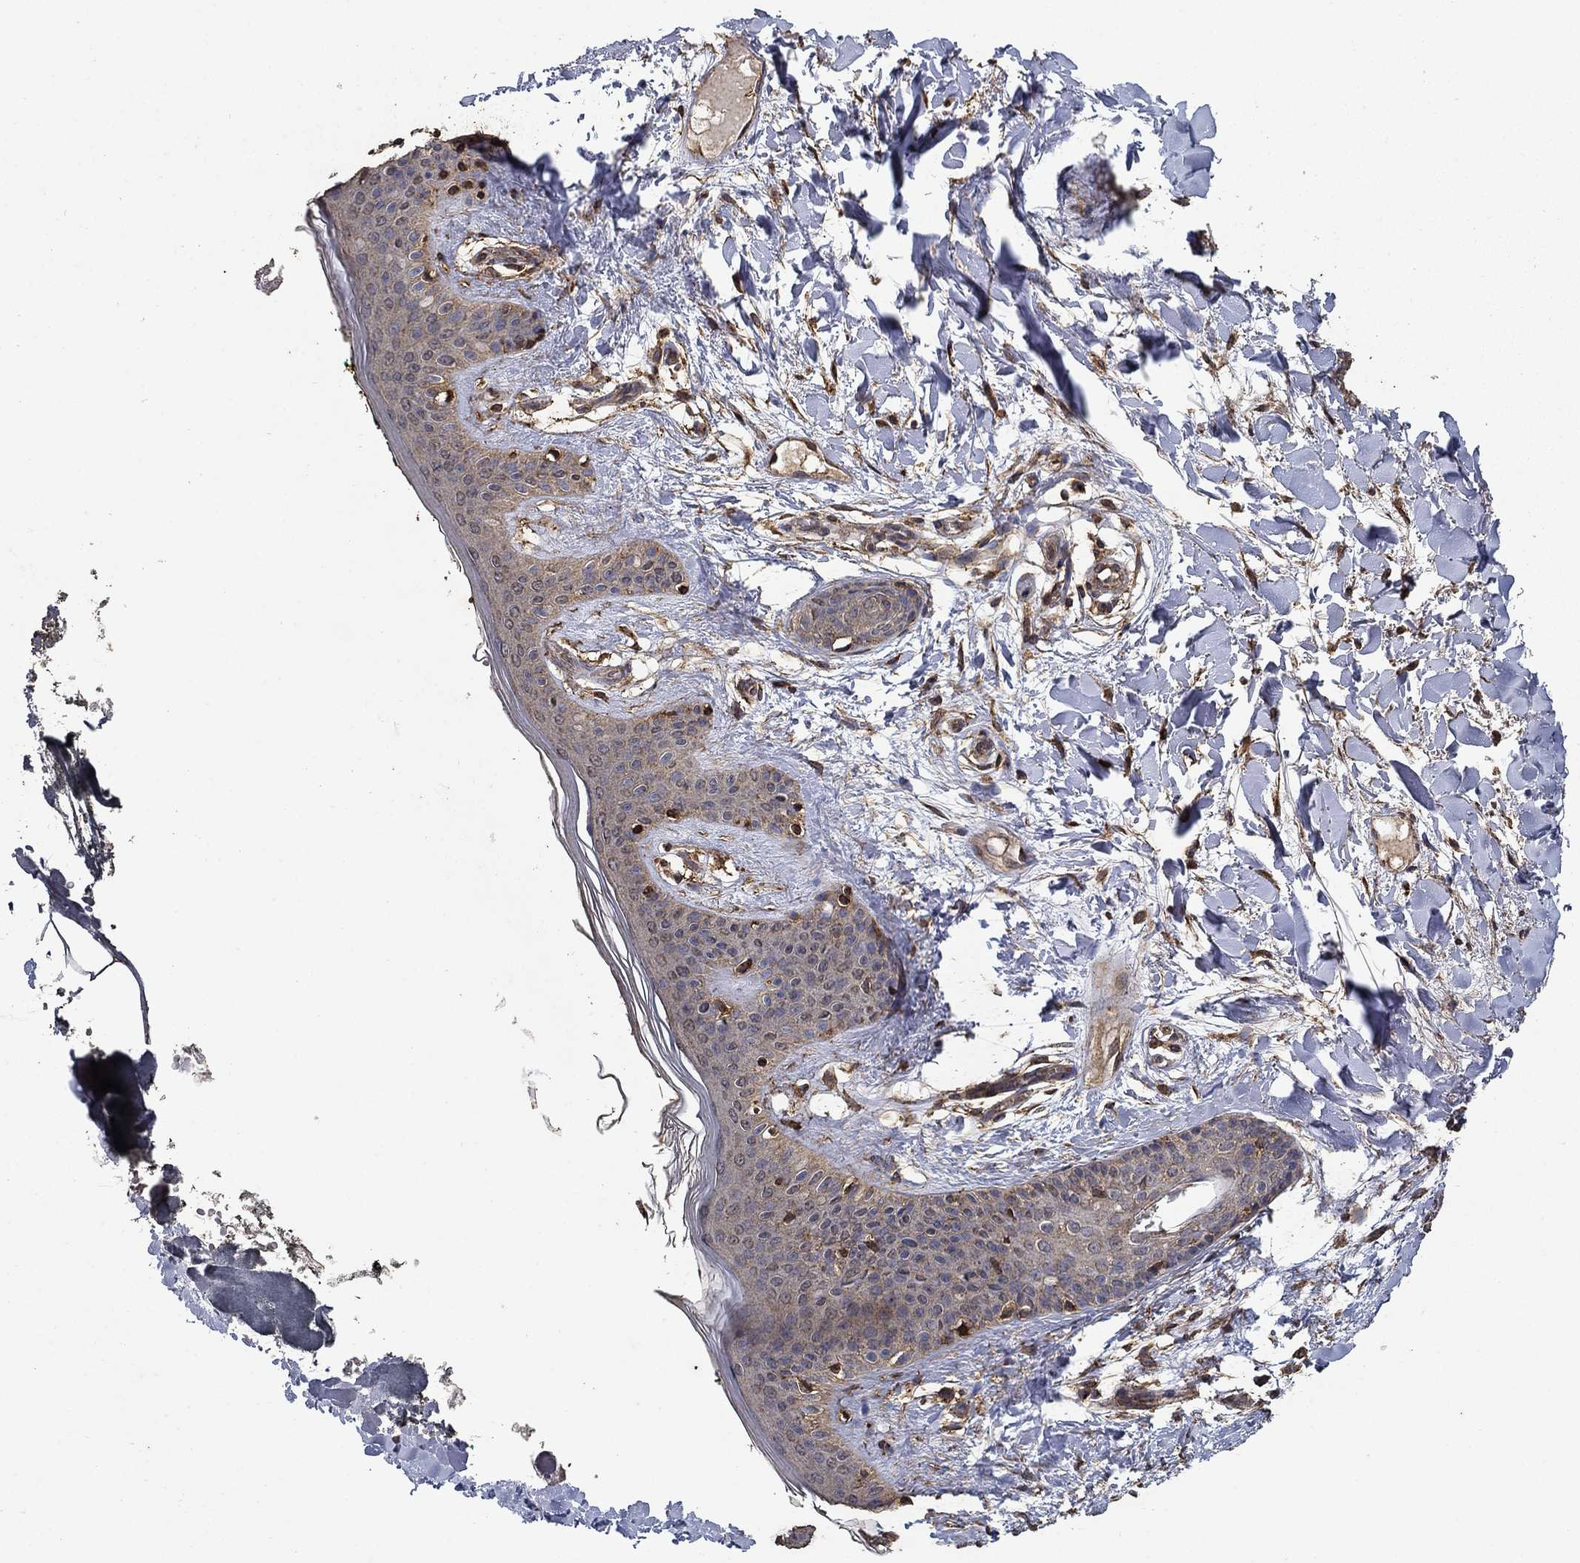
{"staining": {"intensity": "moderate", "quantity": "25%-75%", "location": "nuclear"}, "tissue": "skin", "cell_type": "Fibroblasts", "image_type": "normal", "snomed": [{"axis": "morphology", "description": "Normal tissue, NOS"}, {"axis": "topography", "description": "Skin"}], "caption": "DAB (3,3'-diaminobenzidine) immunohistochemical staining of unremarkable human skin shows moderate nuclear protein expression in about 25%-75% of fibroblasts.", "gene": "IFRD1", "patient": {"sex": "female", "age": 34}}